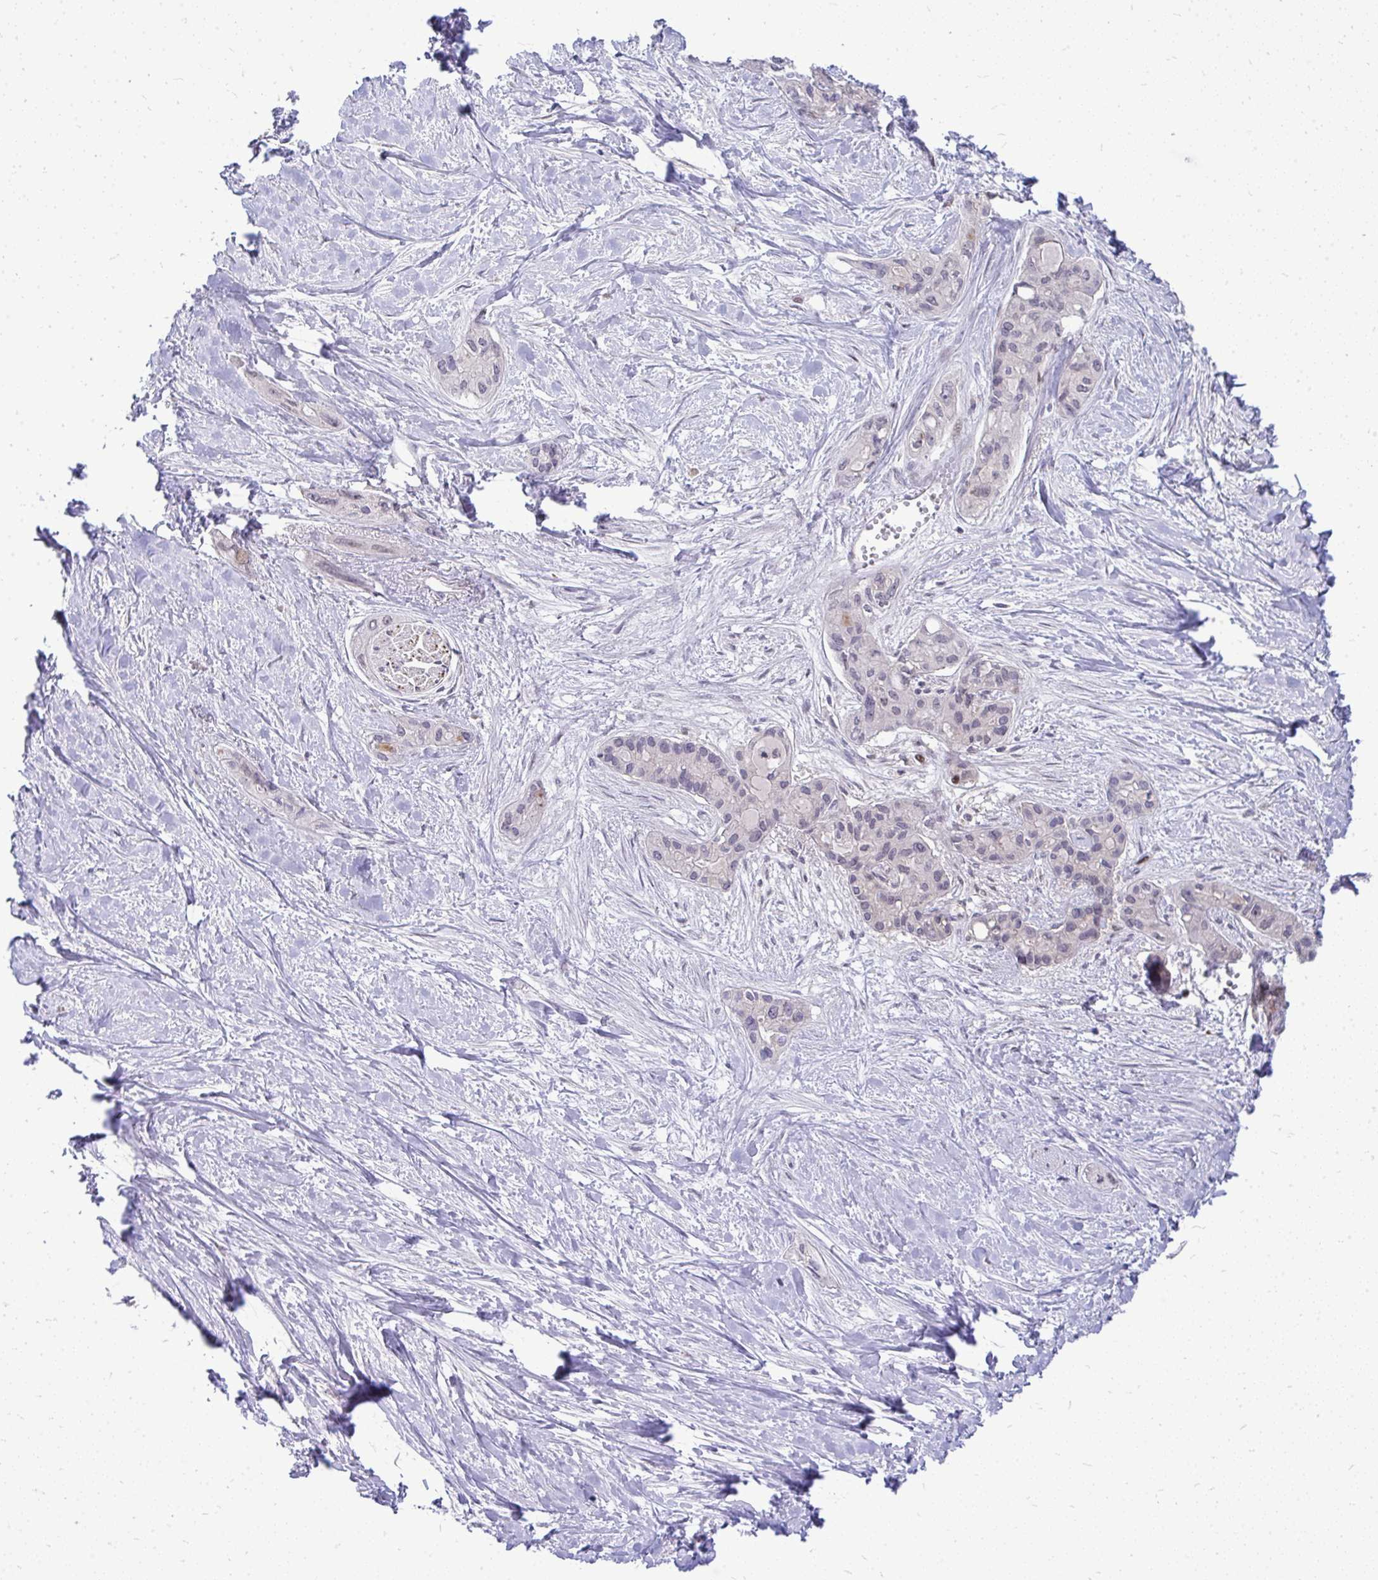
{"staining": {"intensity": "negative", "quantity": "none", "location": "none"}, "tissue": "pancreatic cancer", "cell_type": "Tumor cells", "image_type": "cancer", "snomed": [{"axis": "morphology", "description": "Adenocarcinoma, NOS"}, {"axis": "topography", "description": "Pancreas"}], "caption": "Protein analysis of adenocarcinoma (pancreatic) demonstrates no significant expression in tumor cells.", "gene": "OR8D1", "patient": {"sex": "female", "age": 50}}